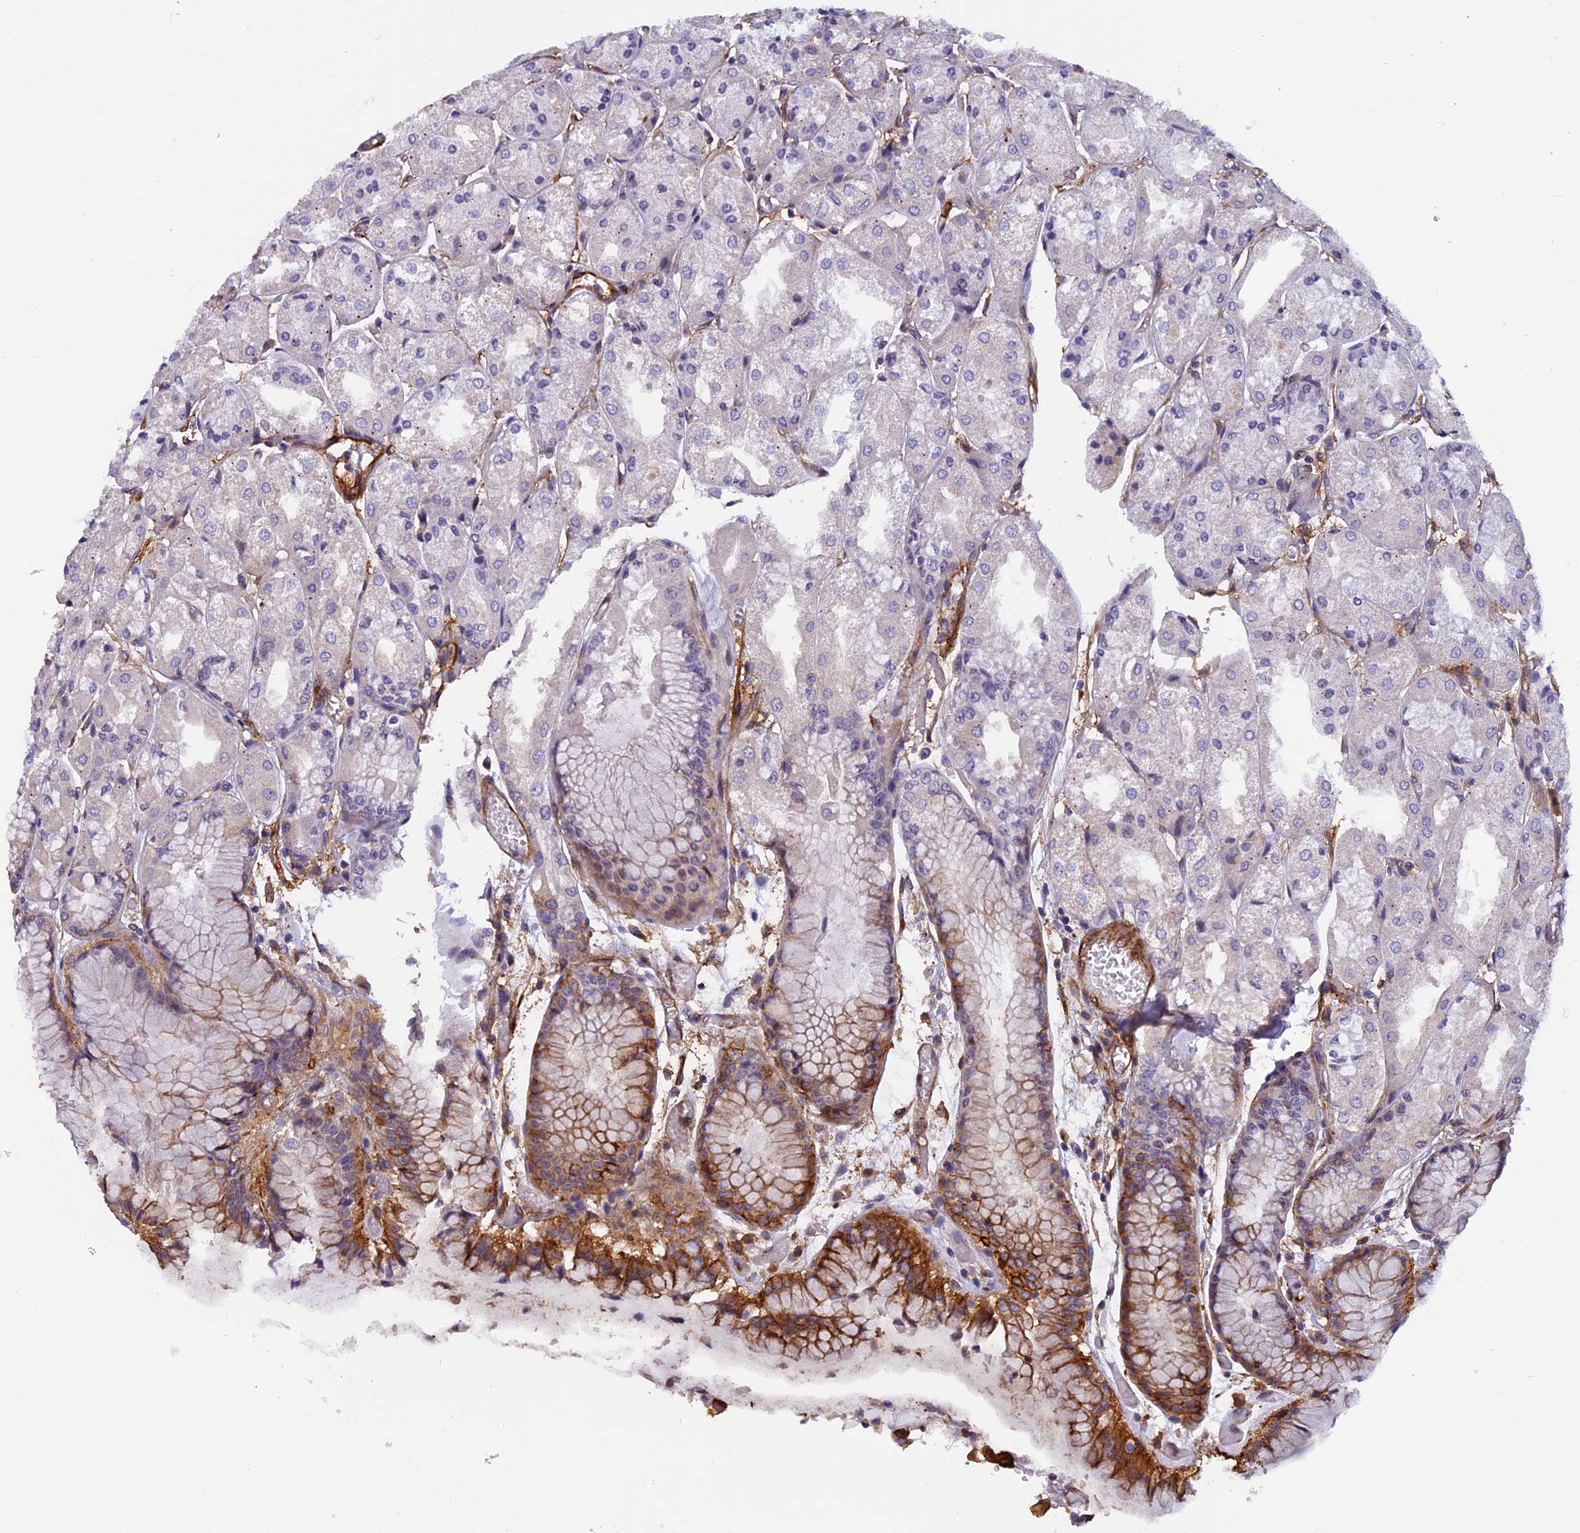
{"staining": {"intensity": "strong", "quantity": "<25%", "location": "cytoplasmic/membranous"}, "tissue": "stomach", "cell_type": "Glandular cells", "image_type": "normal", "snomed": [{"axis": "morphology", "description": "Normal tissue, NOS"}, {"axis": "topography", "description": "Stomach, upper"}], "caption": "Unremarkable stomach demonstrates strong cytoplasmic/membranous positivity in approximately <25% of glandular cells.", "gene": "EHBP1L1", "patient": {"sex": "male", "age": 72}}